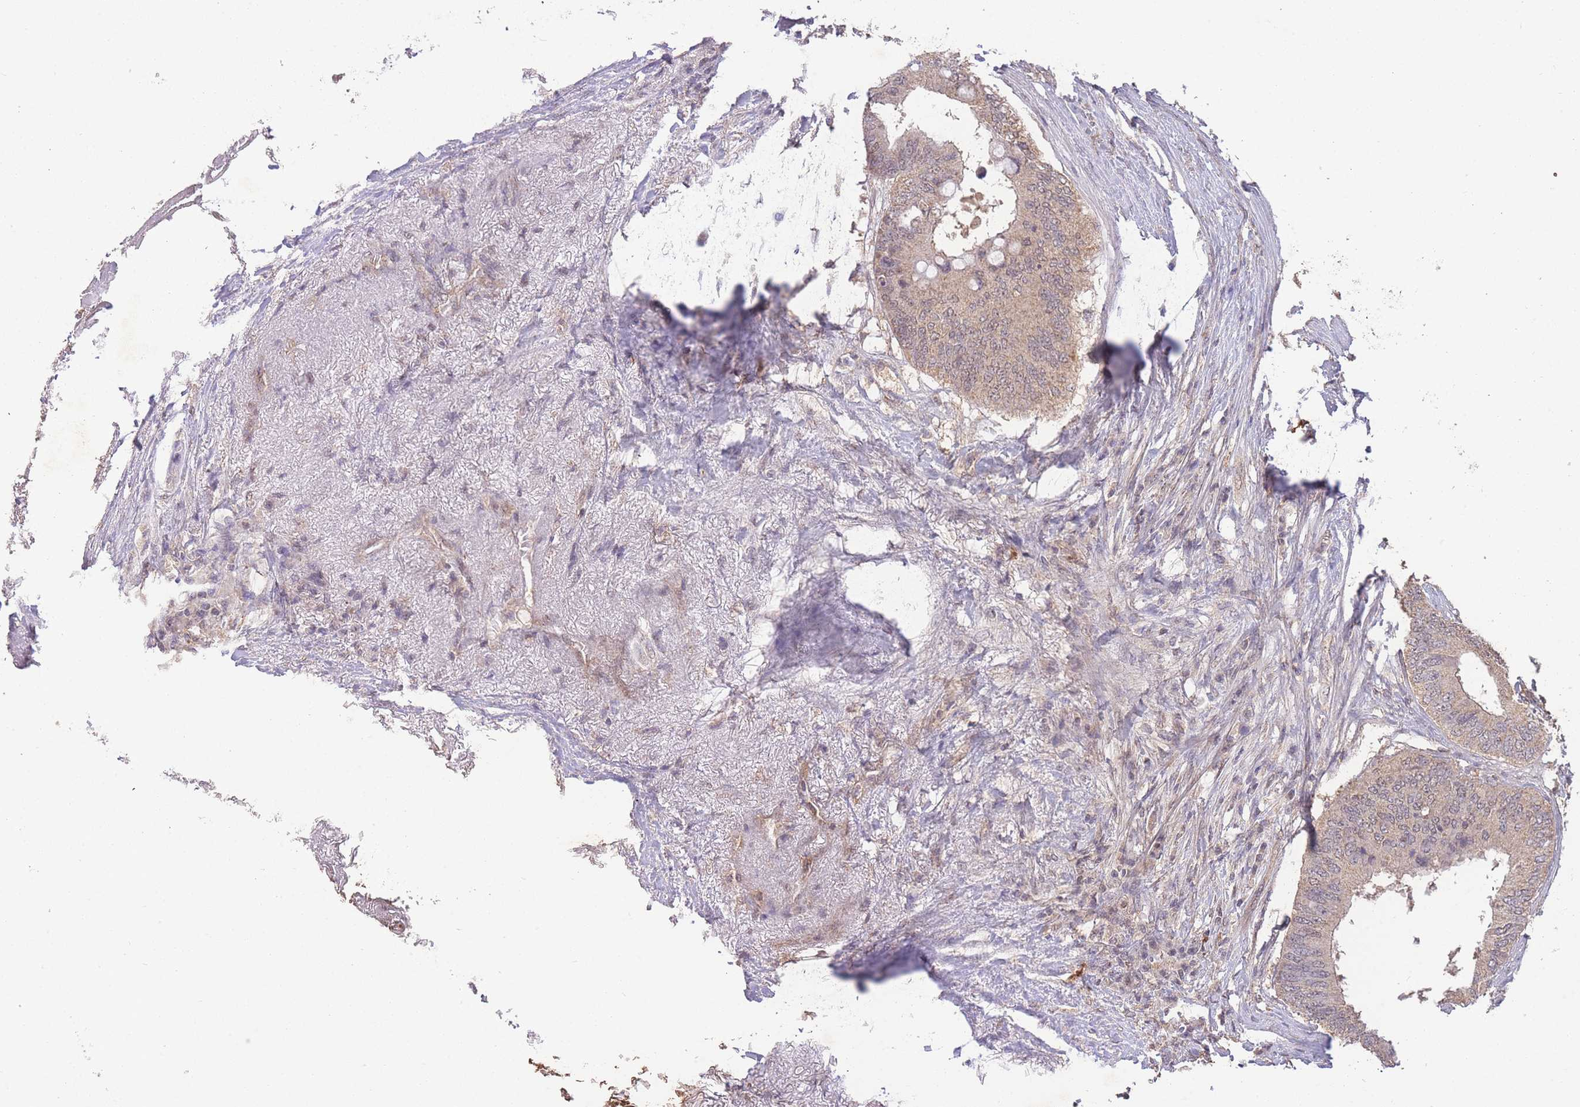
{"staining": {"intensity": "weak", "quantity": "25%-75%", "location": "nuclear"}, "tissue": "colorectal cancer", "cell_type": "Tumor cells", "image_type": "cancer", "snomed": [{"axis": "morphology", "description": "Adenocarcinoma, NOS"}, {"axis": "topography", "description": "Colon"}], "caption": "This is a histology image of immunohistochemistry staining of colorectal adenocarcinoma, which shows weak staining in the nuclear of tumor cells.", "gene": "RNF144B", "patient": {"sex": "male", "age": 71}}